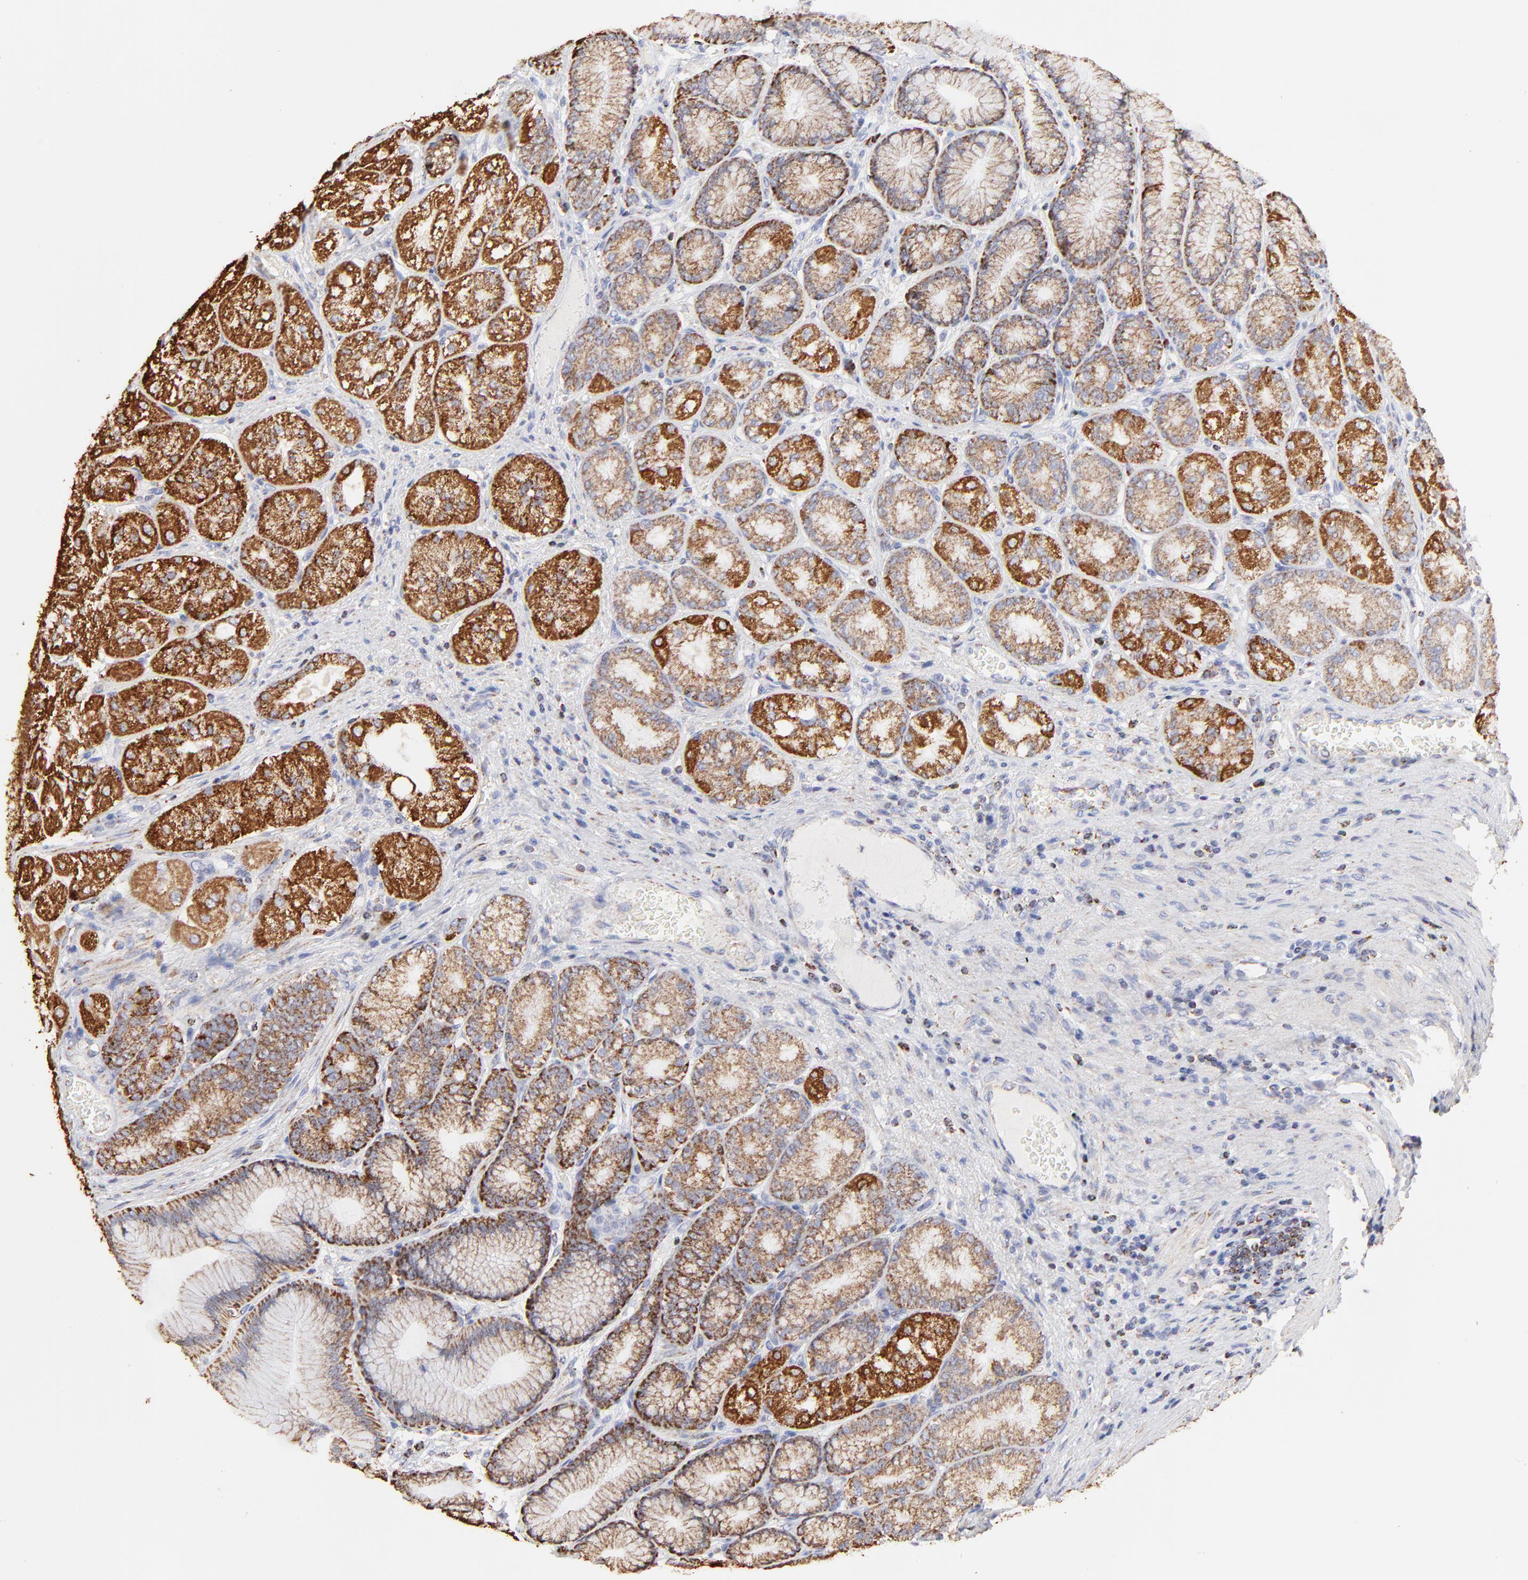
{"staining": {"intensity": "strong", "quantity": ">75%", "location": "cytoplasmic/membranous"}, "tissue": "stomach", "cell_type": "Glandular cells", "image_type": "normal", "snomed": [{"axis": "morphology", "description": "Normal tissue, NOS"}, {"axis": "morphology", "description": "Adenocarcinoma, NOS"}, {"axis": "topography", "description": "Stomach"}, {"axis": "topography", "description": "Stomach, lower"}], "caption": "An immunohistochemistry (IHC) micrograph of unremarkable tissue is shown. Protein staining in brown highlights strong cytoplasmic/membranous positivity in stomach within glandular cells.", "gene": "COX4I1", "patient": {"sex": "female", "age": 65}}